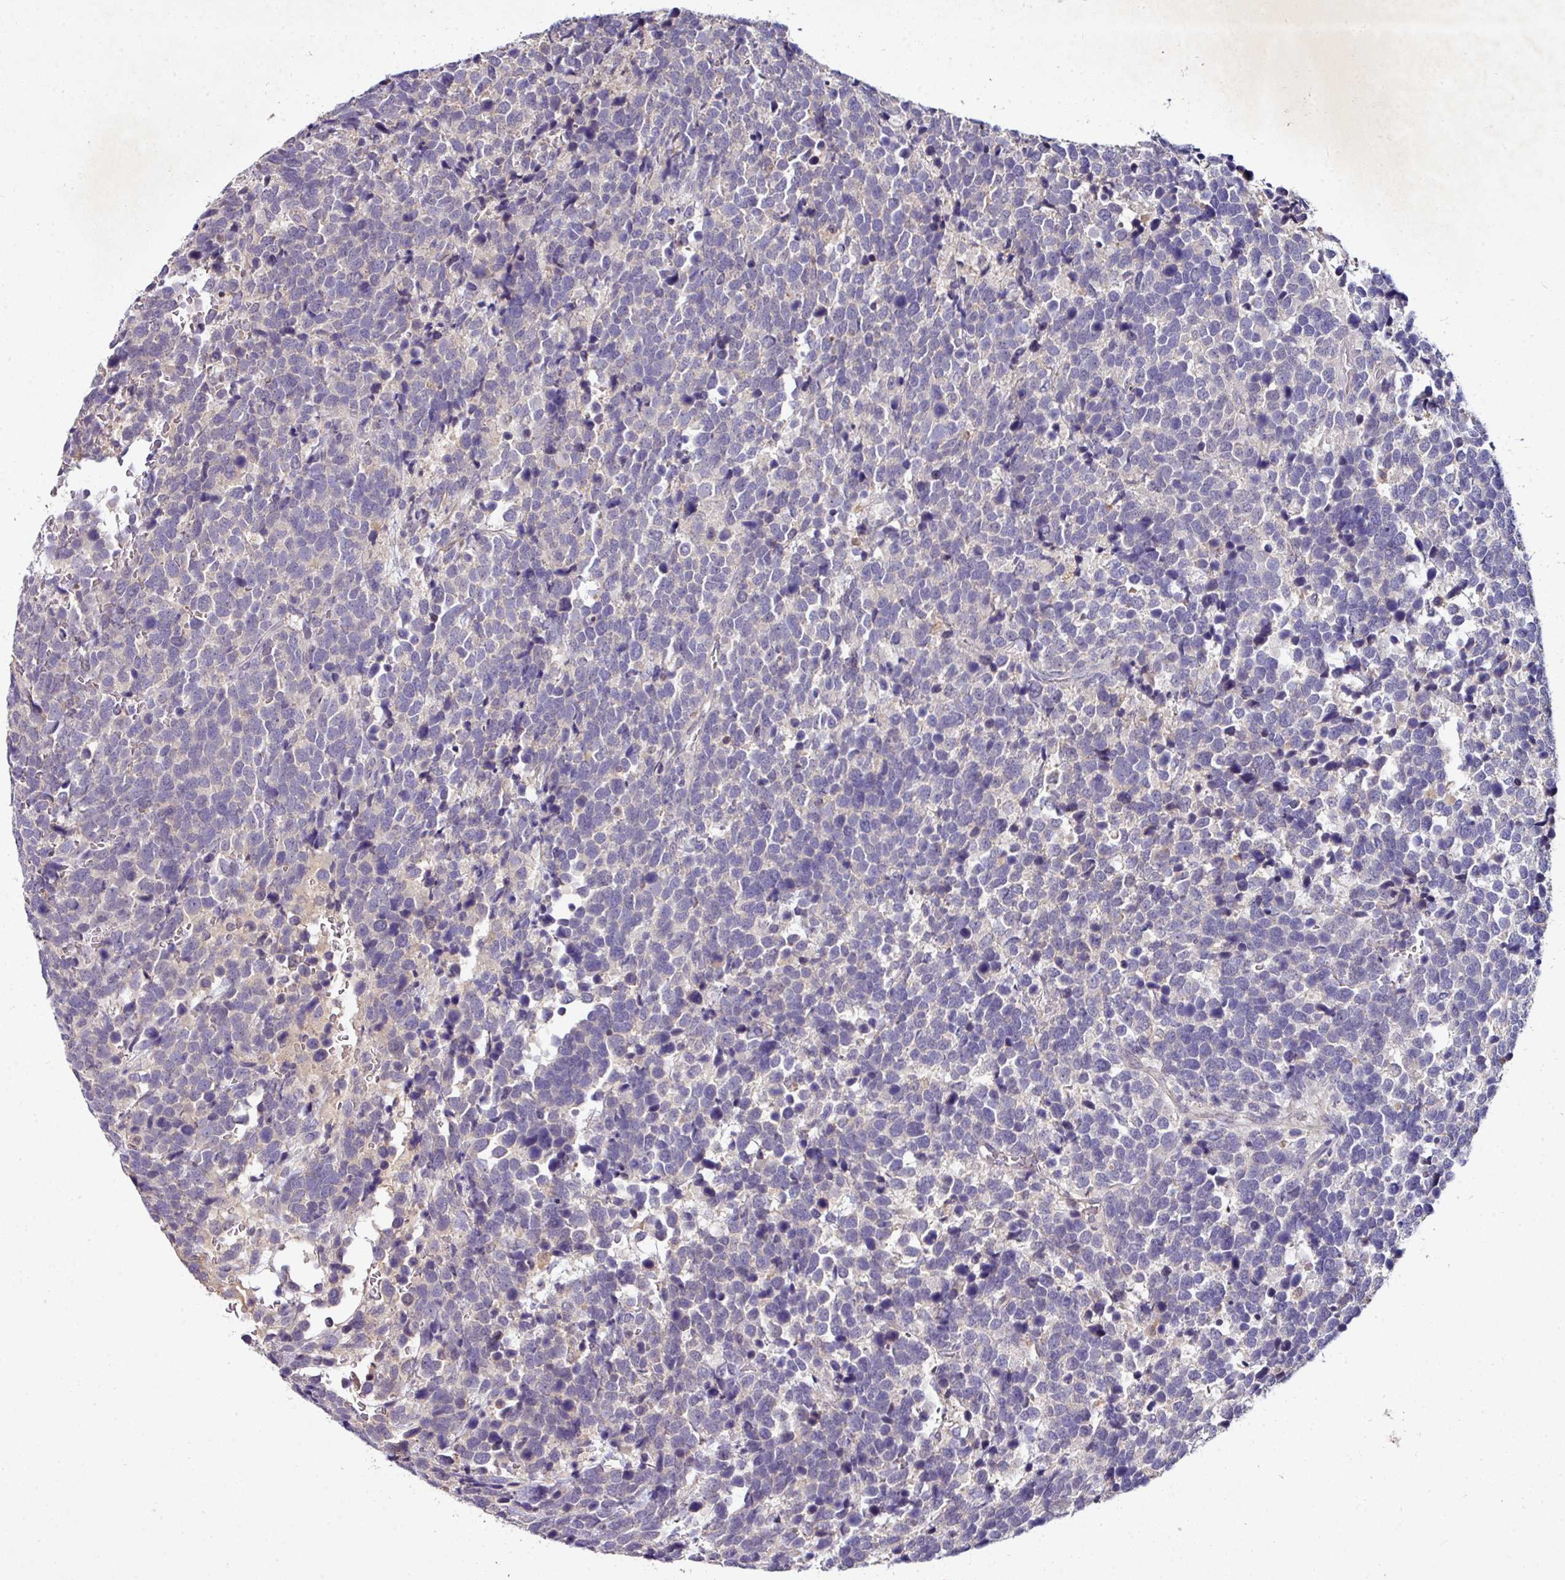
{"staining": {"intensity": "negative", "quantity": "none", "location": "none"}, "tissue": "urothelial cancer", "cell_type": "Tumor cells", "image_type": "cancer", "snomed": [{"axis": "morphology", "description": "Urothelial carcinoma, High grade"}, {"axis": "topography", "description": "Urinary bladder"}], "caption": "High magnification brightfield microscopy of urothelial carcinoma (high-grade) stained with DAB (brown) and counterstained with hematoxylin (blue): tumor cells show no significant staining. (DAB (3,3'-diaminobenzidine) IHC with hematoxylin counter stain).", "gene": "AEBP2", "patient": {"sex": "female", "age": 82}}